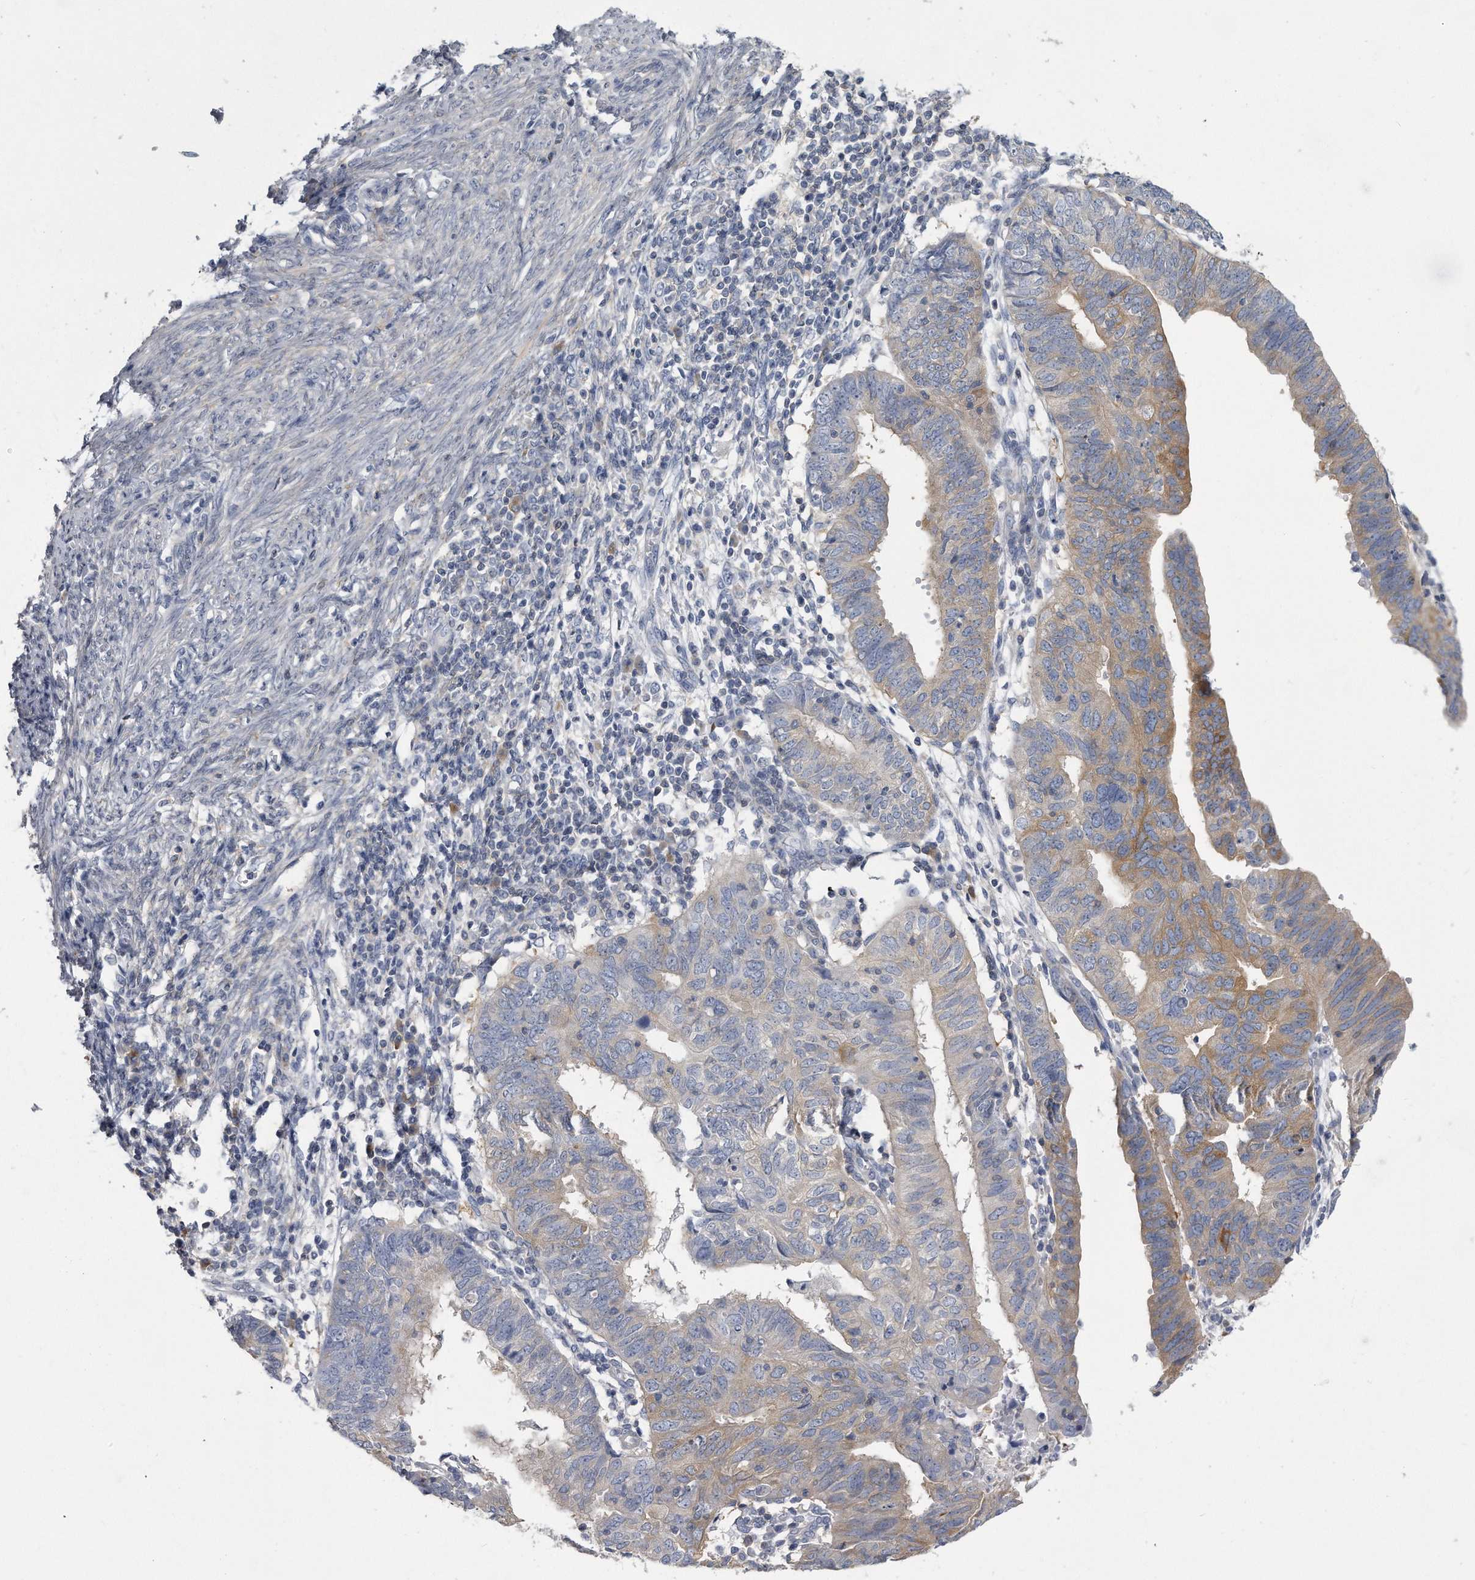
{"staining": {"intensity": "moderate", "quantity": "<25%", "location": "cytoplasmic/membranous"}, "tissue": "endometrial cancer", "cell_type": "Tumor cells", "image_type": "cancer", "snomed": [{"axis": "morphology", "description": "Adenocarcinoma, NOS"}, {"axis": "topography", "description": "Uterus"}], "caption": "Immunohistochemical staining of endometrial cancer demonstrates low levels of moderate cytoplasmic/membranous protein positivity in approximately <25% of tumor cells.", "gene": "PYGB", "patient": {"sex": "female", "age": 77}}